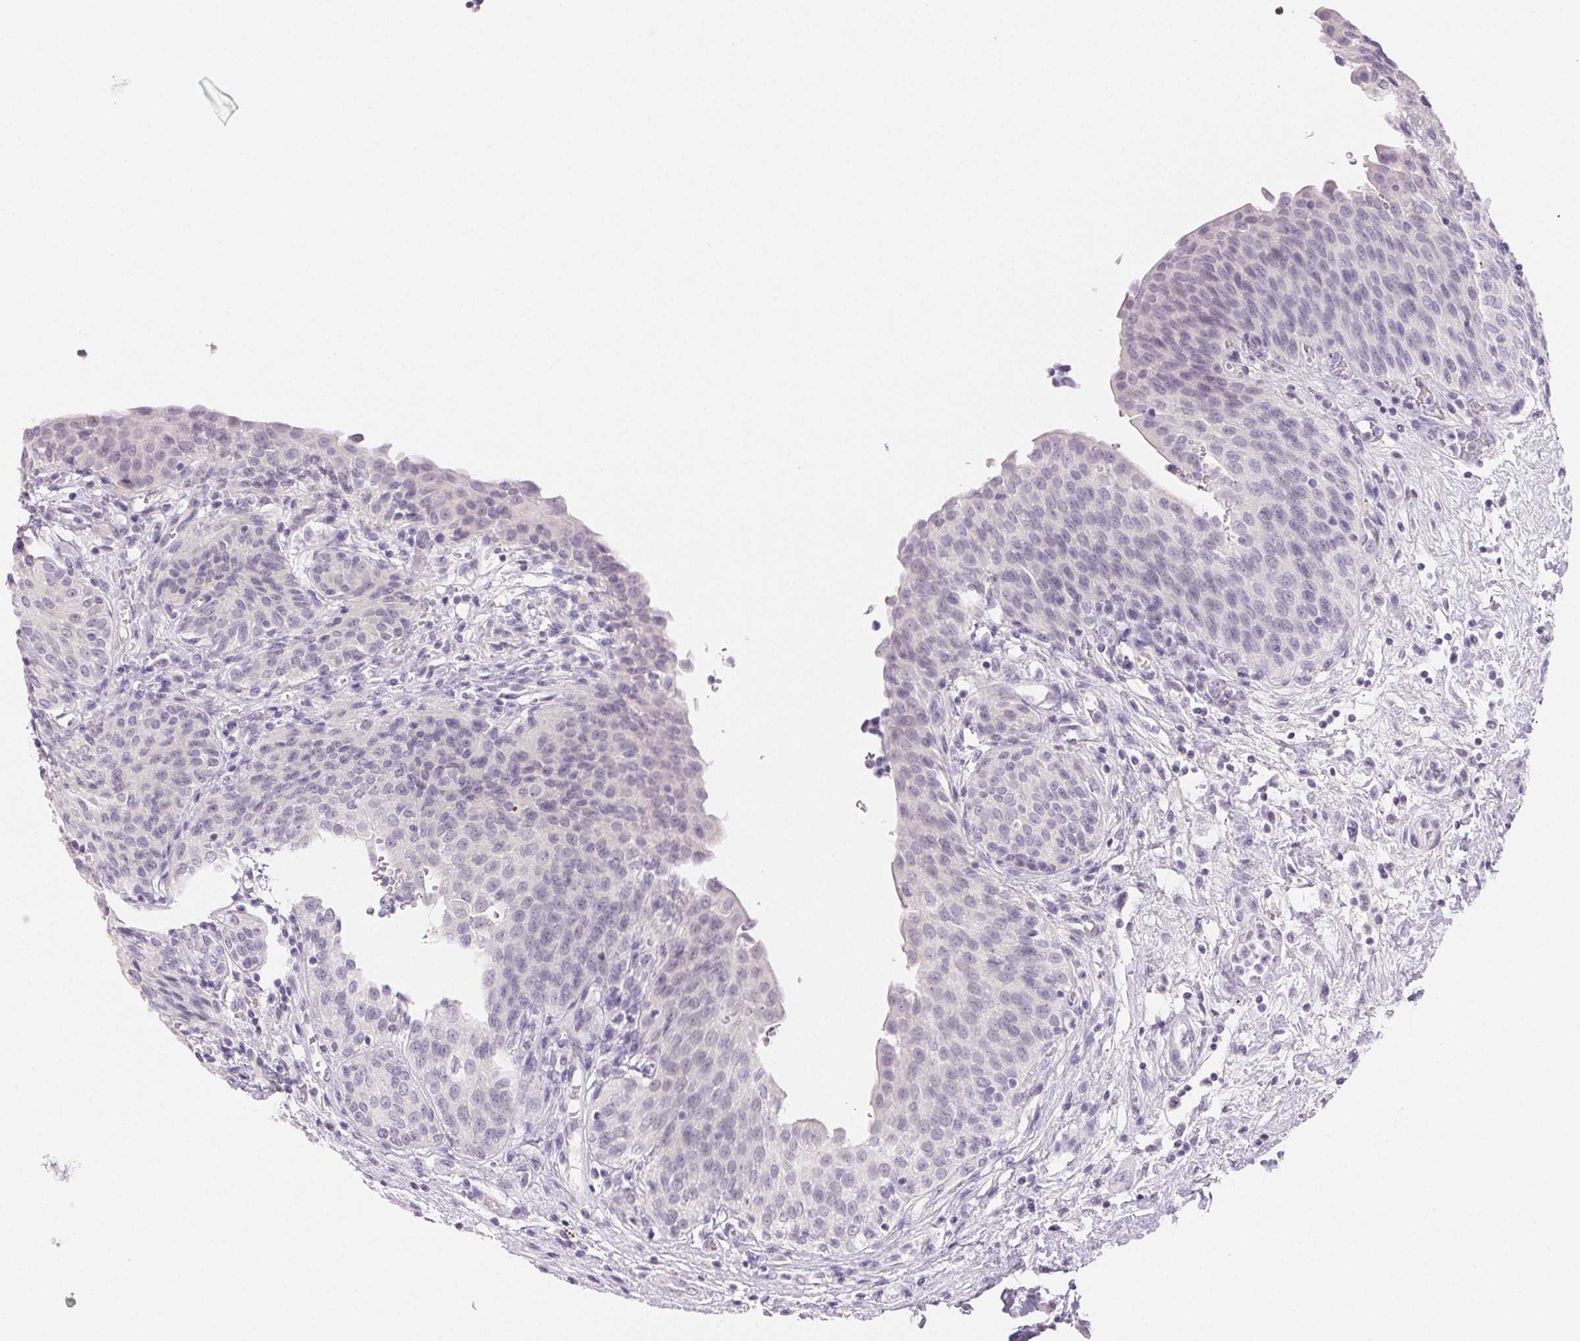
{"staining": {"intensity": "negative", "quantity": "none", "location": "none"}, "tissue": "urinary bladder", "cell_type": "Urothelial cells", "image_type": "normal", "snomed": [{"axis": "morphology", "description": "Normal tissue, NOS"}, {"axis": "topography", "description": "Urinary bladder"}], "caption": "IHC photomicrograph of normal urinary bladder: human urinary bladder stained with DAB (3,3'-diaminobenzidine) exhibits no significant protein positivity in urothelial cells. (DAB (3,3'-diaminobenzidine) immunohistochemistry visualized using brightfield microscopy, high magnification).", "gene": "BPIFB2", "patient": {"sex": "male", "age": 68}}